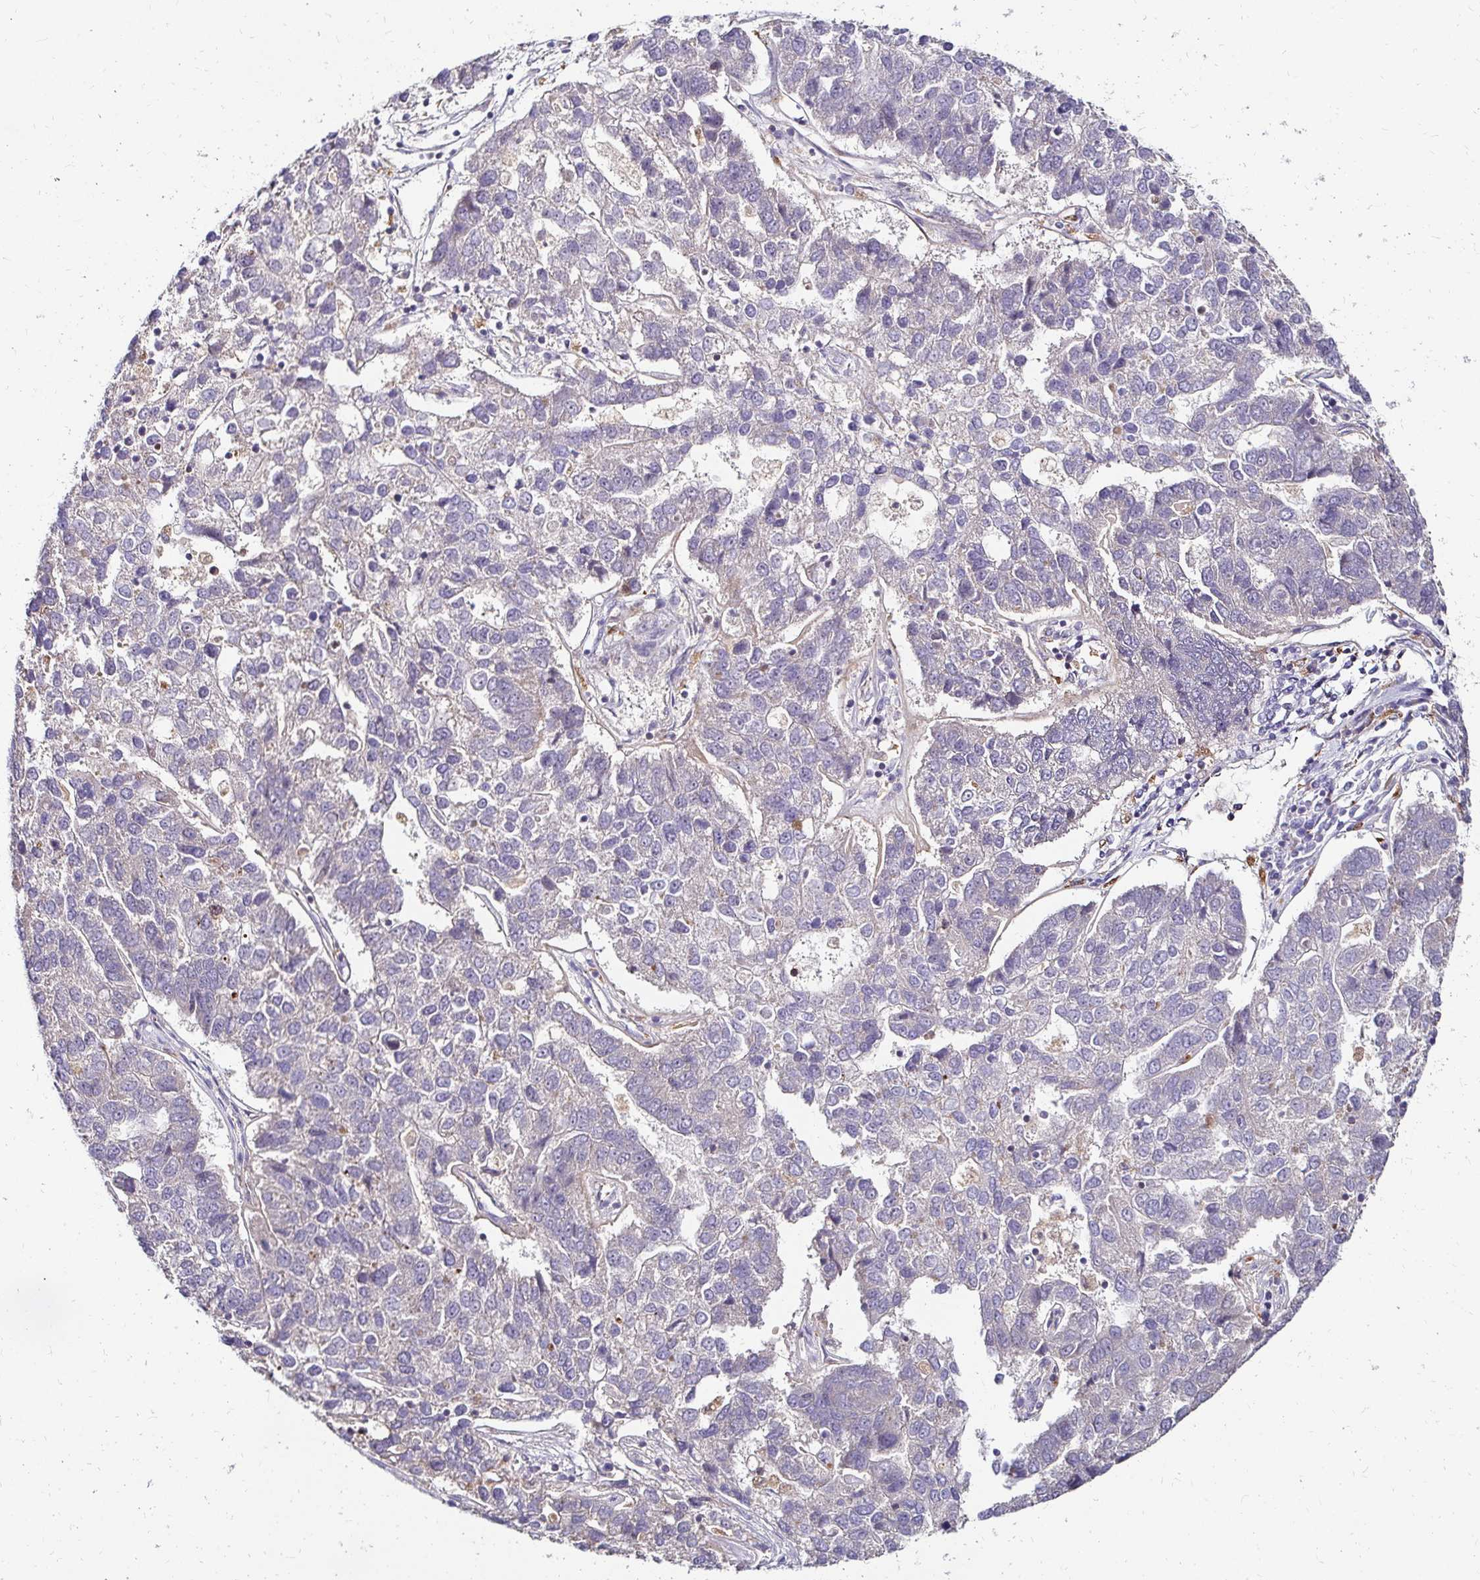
{"staining": {"intensity": "negative", "quantity": "none", "location": "none"}, "tissue": "pancreatic cancer", "cell_type": "Tumor cells", "image_type": "cancer", "snomed": [{"axis": "morphology", "description": "Adenocarcinoma, NOS"}, {"axis": "topography", "description": "Pancreas"}], "caption": "An immunohistochemistry (IHC) micrograph of adenocarcinoma (pancreatic) is shown. There is no staining in tumor cells of adenocarcinoma (pancreatic). (Stains: DAB (3,3'-diaminobenzidine) immunohistochemistry with hematoxylin counter stain, Microscopy: brightfield microscopy at high magnification).", "gene": "IDUA", "patient": {"sex": "female", "age": 61}}